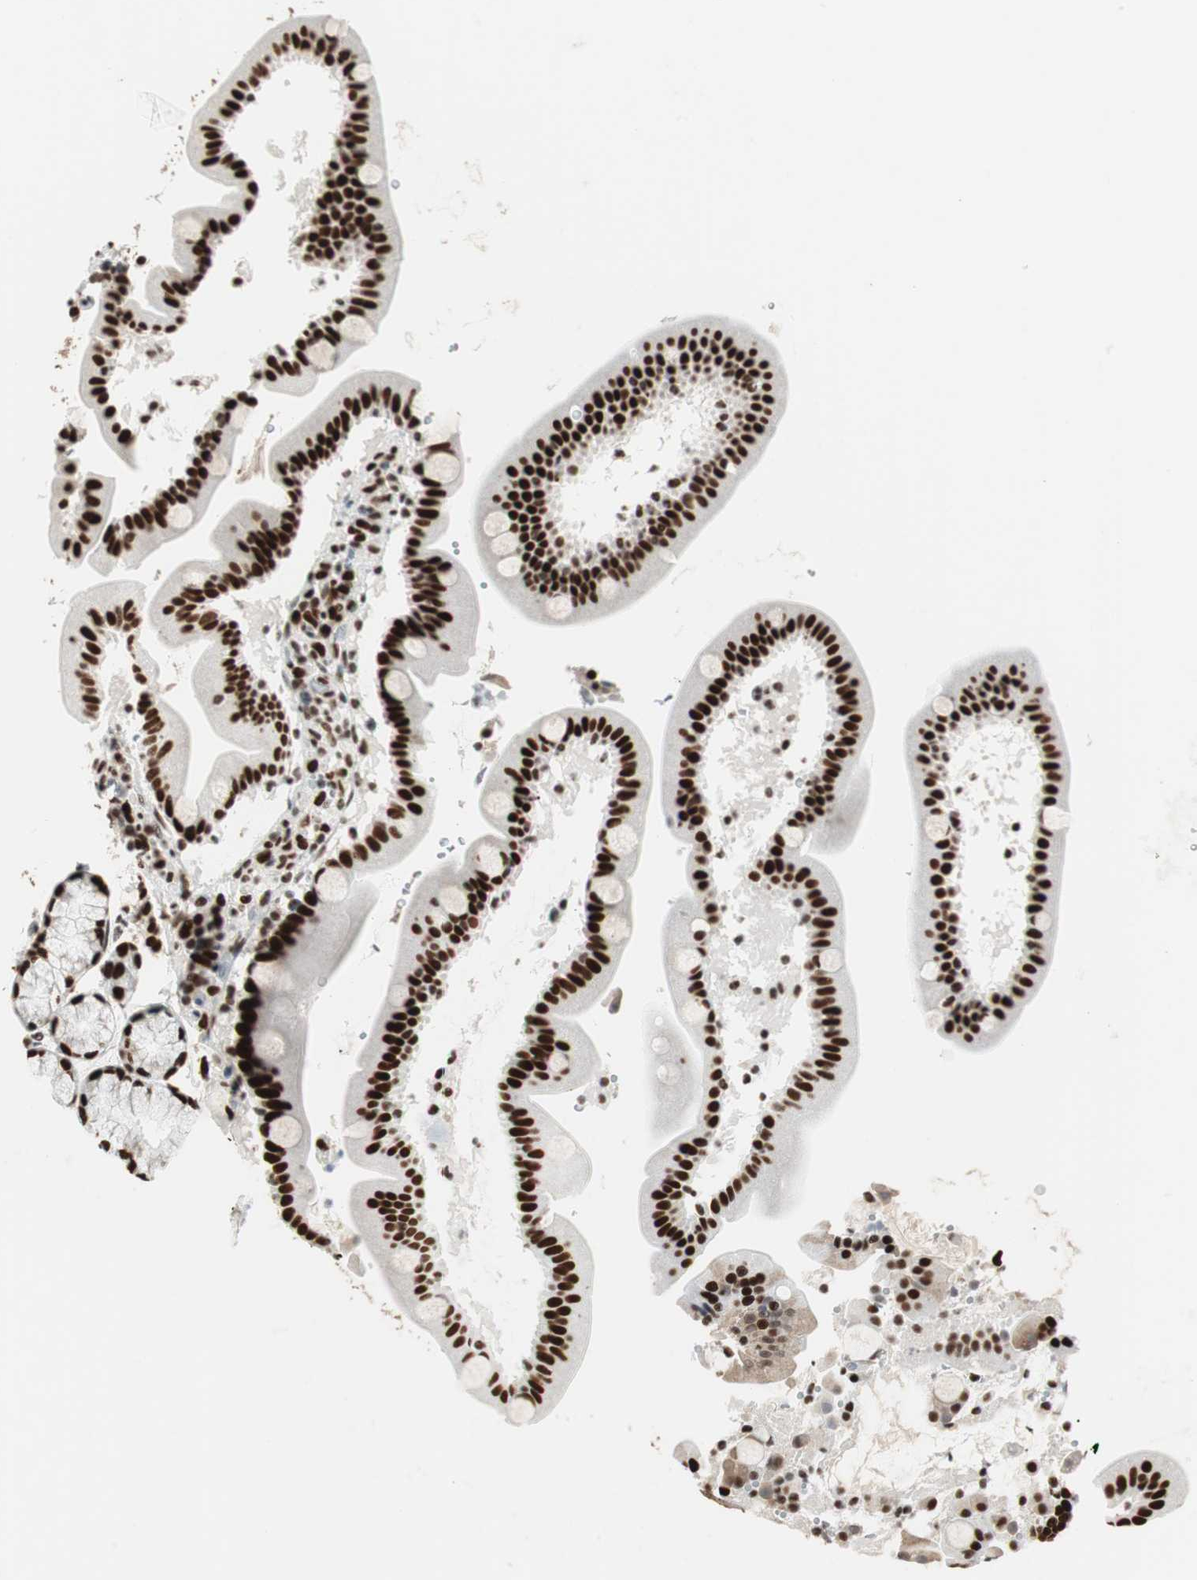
{"staining": {"intensity": "strong", "quantity": ">75%", "location": "nuclear"}, "tissue": "duodenum", "cell_type": "Glandular cells", "image_type": "normal", "snomed": [{"axis": "morphology", "description": "Normal tissue, NOS"}, {"axis": "topography", "description": "Duodenum"}], "caption": "Immunohistochemistry (IHC) image of unremarkable duodenum stained for a protein (brown), which exhibits high levels of strong nuclear expression in about >75% of glandular cells.", "gene": "PSME3", "patient": {"sex": "male", "age": 54}}